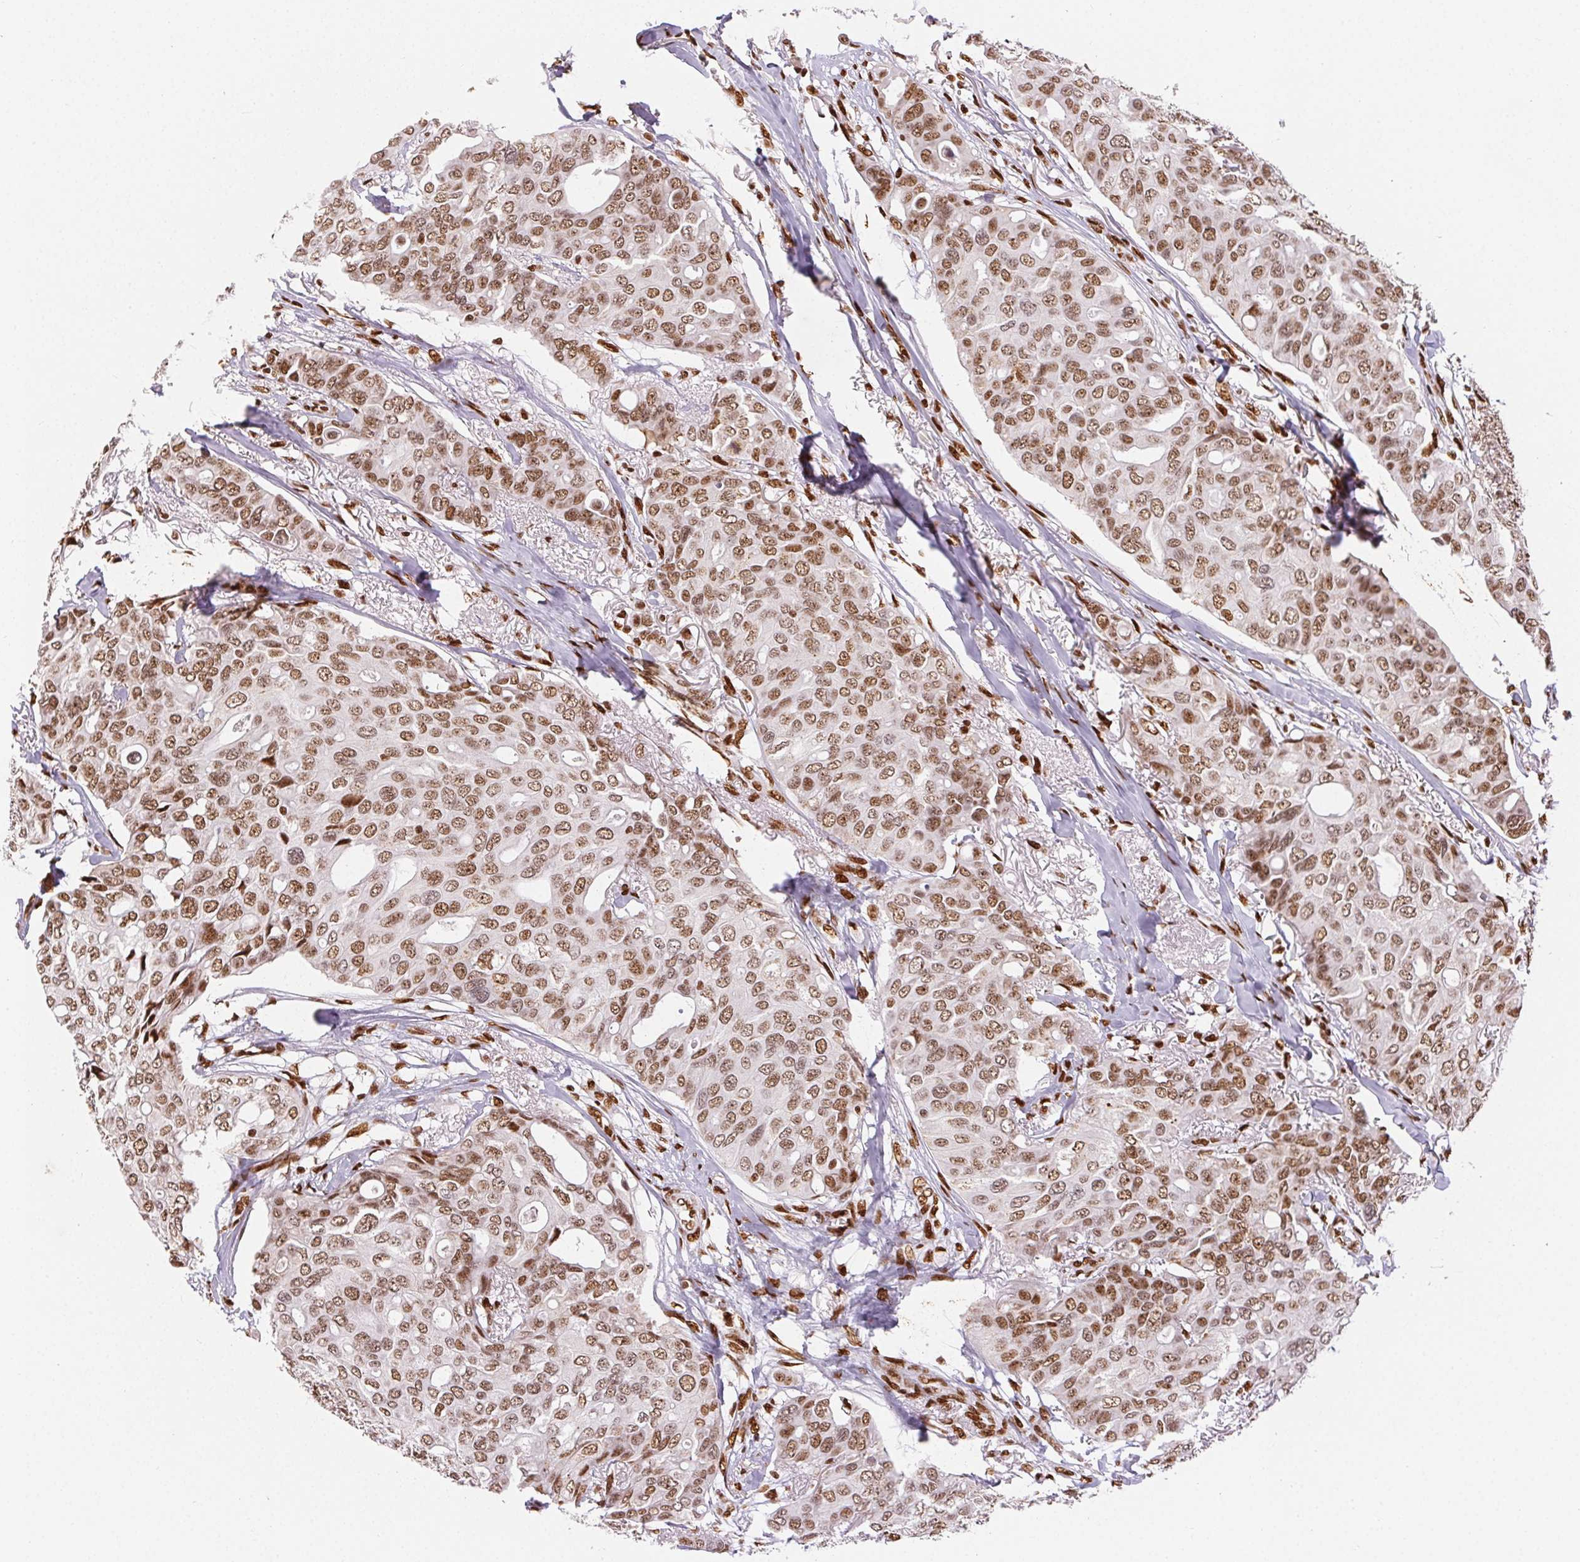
{"staining": {"intensity": "moderate", "quantity": ">75%", "location": "nuclear"}, "tissue": "breast cancer", "cell_type": "Tumor cells", "image_type": "cancer", "snomed": [{"axis": "morphology", "description": "Duct carcinoma"}, {"axis": "topography", "description": "Breast"}], "caption": "A medium amount of moderate nuclear positivity is identified in about >75% of tumor cells in breast cancer (infiltrating ductal carcinoma) tissue.", "gene": "ZNF80", "patient": {"sex": "female", "age": 54}}